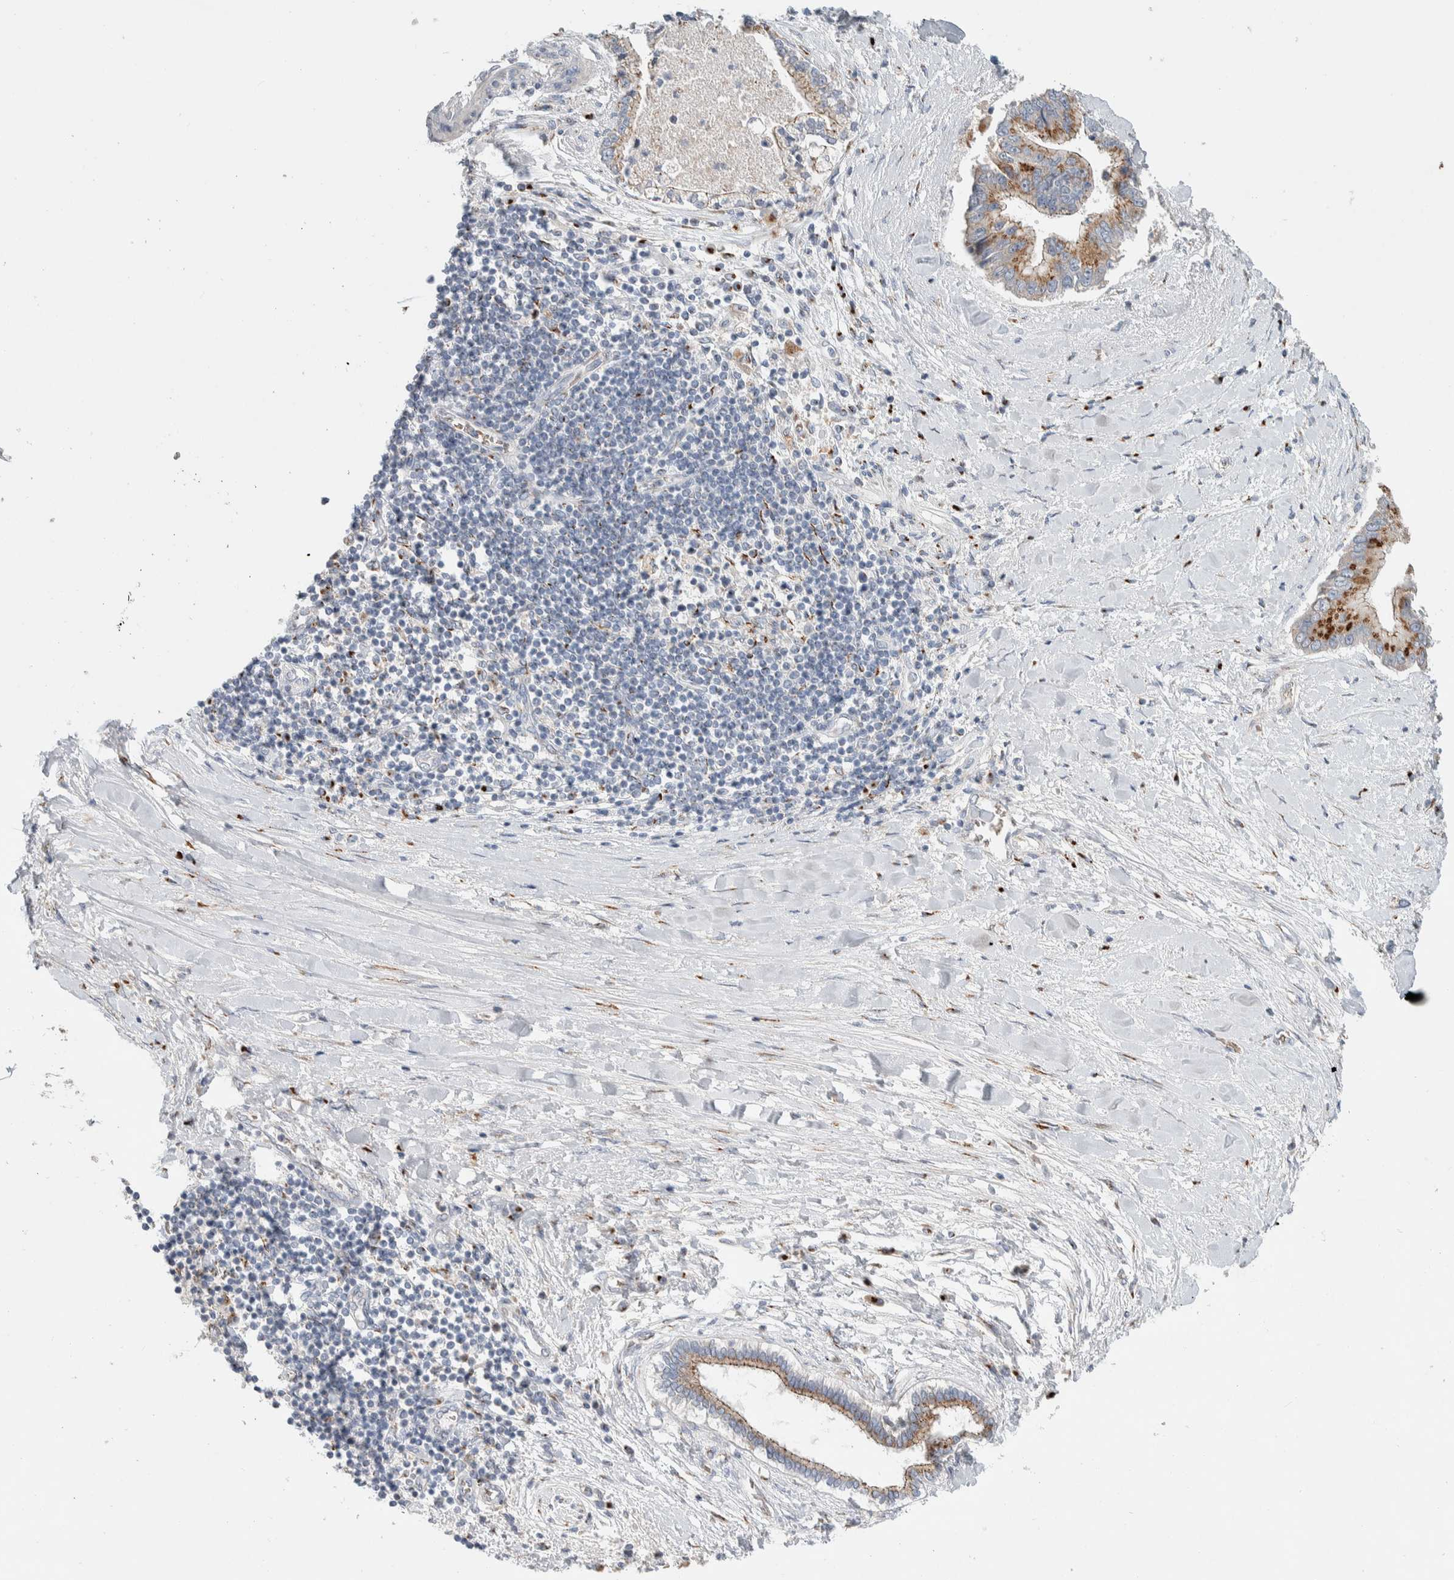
{"staining": {"intensity": "moderate", "quantity": ">75%", "location": "cytoplasmic/membranous"}, "tissue": "liver cancer", "cell_type": "Tumor cells", "image_type": "cancer", "snomed": [{"axis": "morphology", "description": "Cholangiocarcinoma"}, {"axis": "topography", "description": "Liver"}], "caption": "A medium amount of moderate cytoplasmic/membranous staining is appreciated in about >75% of tumor cells in cholangiocarcinoma (liver) tissue.", "gene": "SLC38A10", "patient": {"sex": "male", "age": 50}}